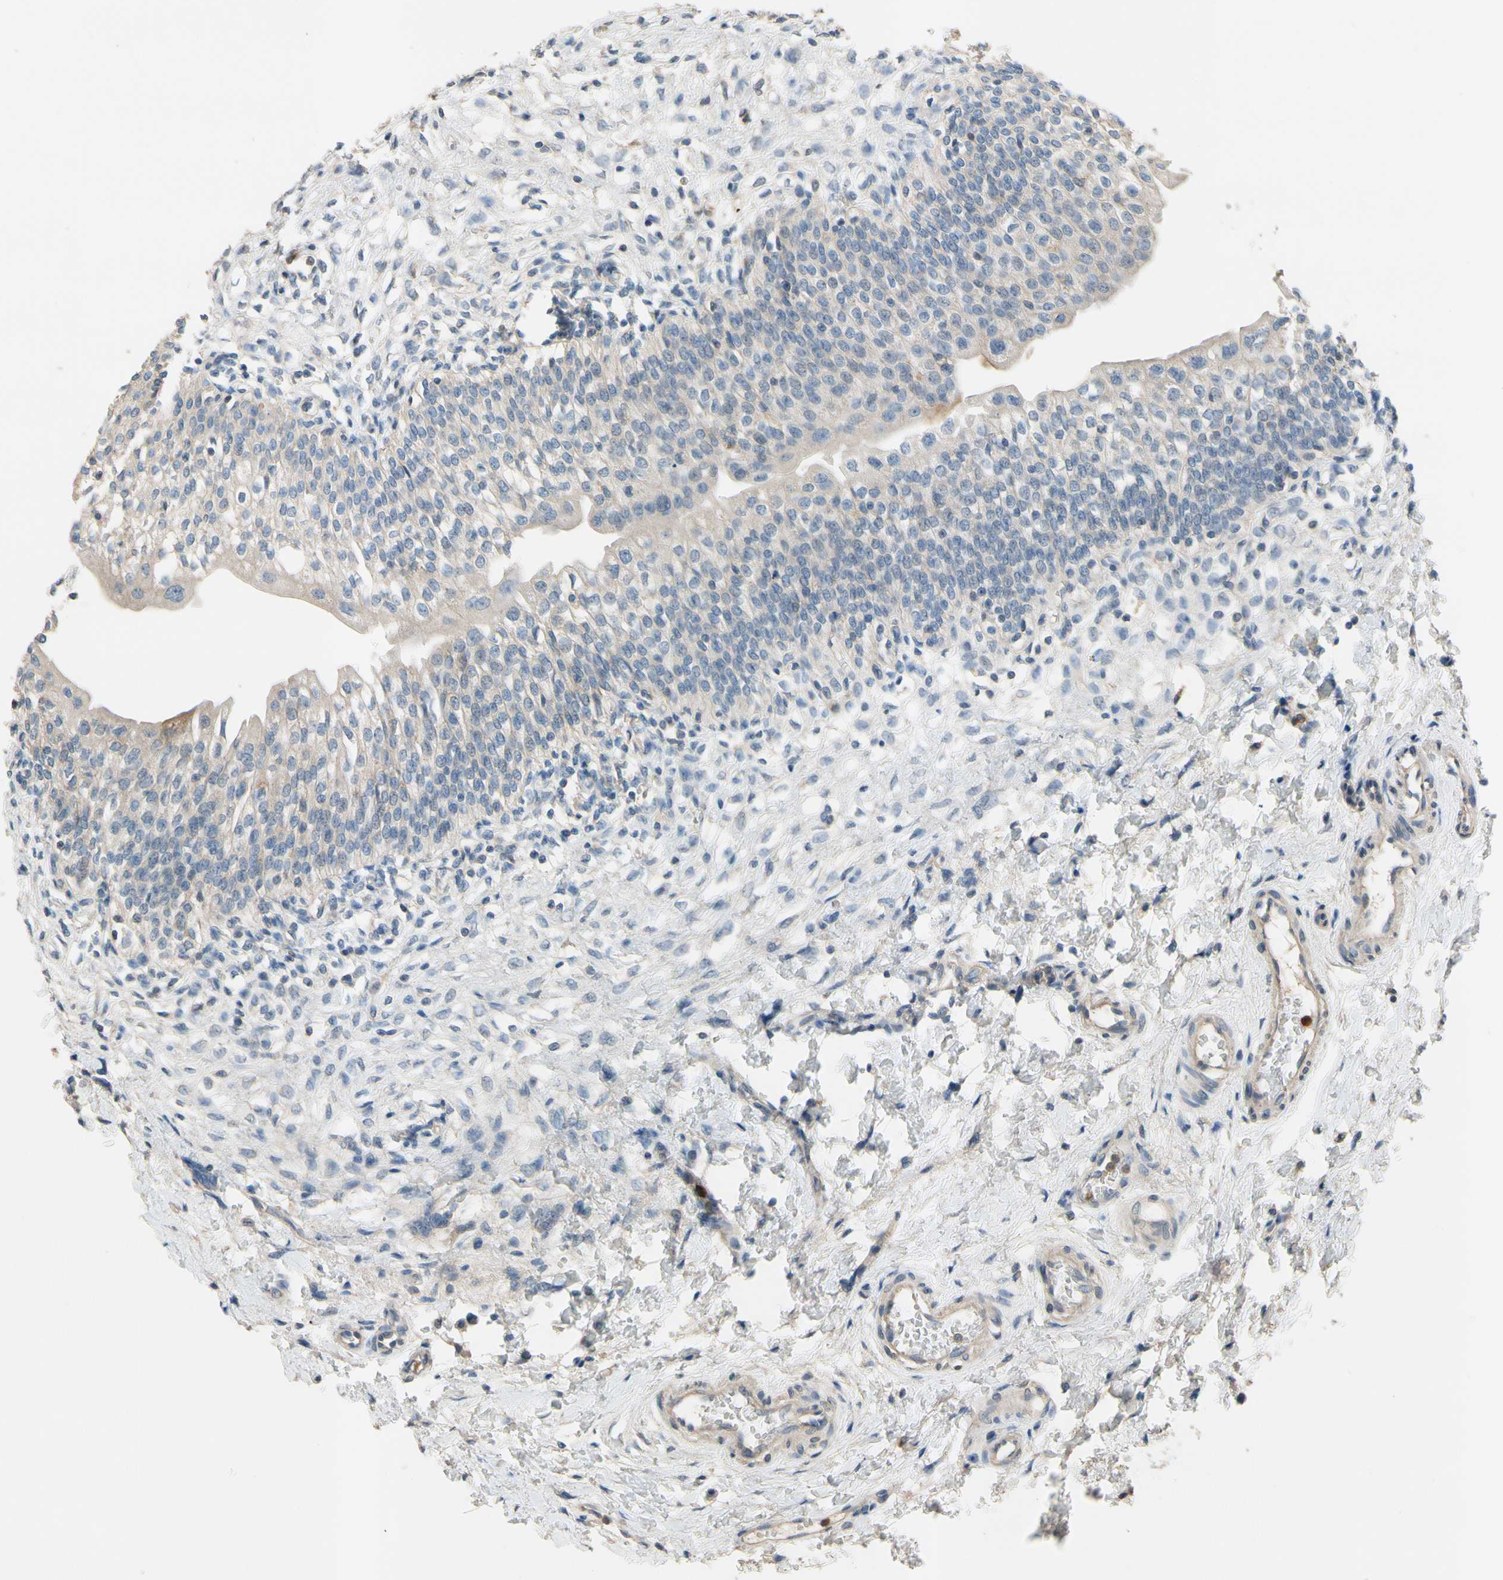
{"staining": {"intensity": "negative", "quantity": "none", "location": "none"}, "tissue": "urinary bladder", "cell_type": "Urothelial cells", "image_type": "normal", "snomed": [{"axis": "morphology", "description": "Normal tissue, NOS"}, {"axis": "topography", "description": "Urinary bladder"}], "caption": "DAB (3,3'-diaminobenzidine) immunohistochemical staining of benign urinary bladder displays no significant positivity in urothelial cells.", "gene": "SIGLEC5", "patient": {"sex": "male", "age": 55}}